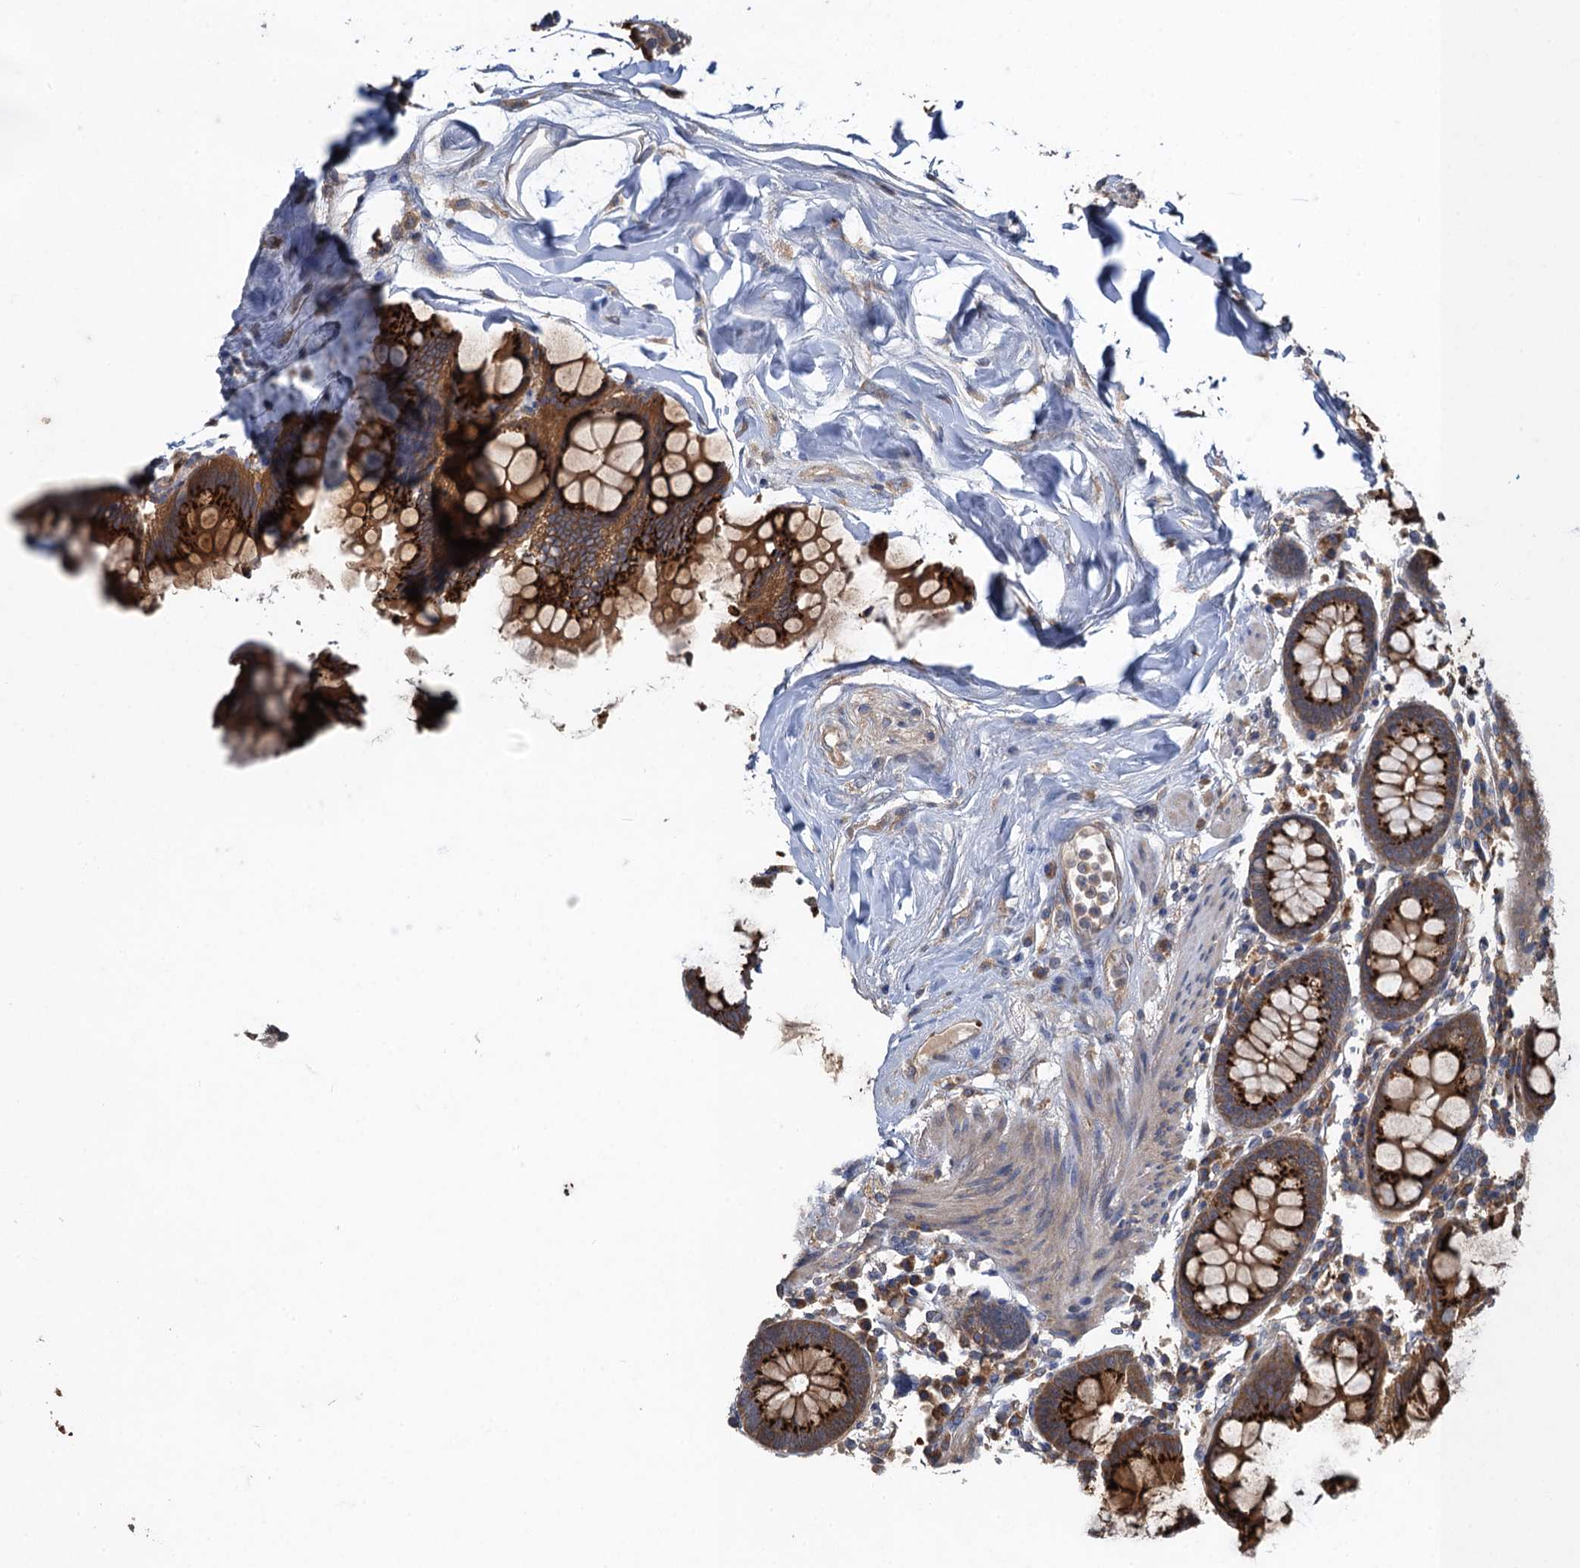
{"staining": {"intensity": "weak", "quantity": ">75%", "location": "cytoplasmic/membranous"}, "tissue": "colon", "cell_type": "Endothelial cells", "image_type": "normal", "snomed": [{"axis": "morphology", "description": "Normal tissue, NOS"}, {"axis": "topography", "description": "Colon"}], "caption": "Brown immunohistochemical staining in benign human colon displays weak cytoplasmic/membranous positivity in approximately >75% of endothelial cells.", "gene": "SNAP29", "patient": {"sex": "female", "age": 79}}